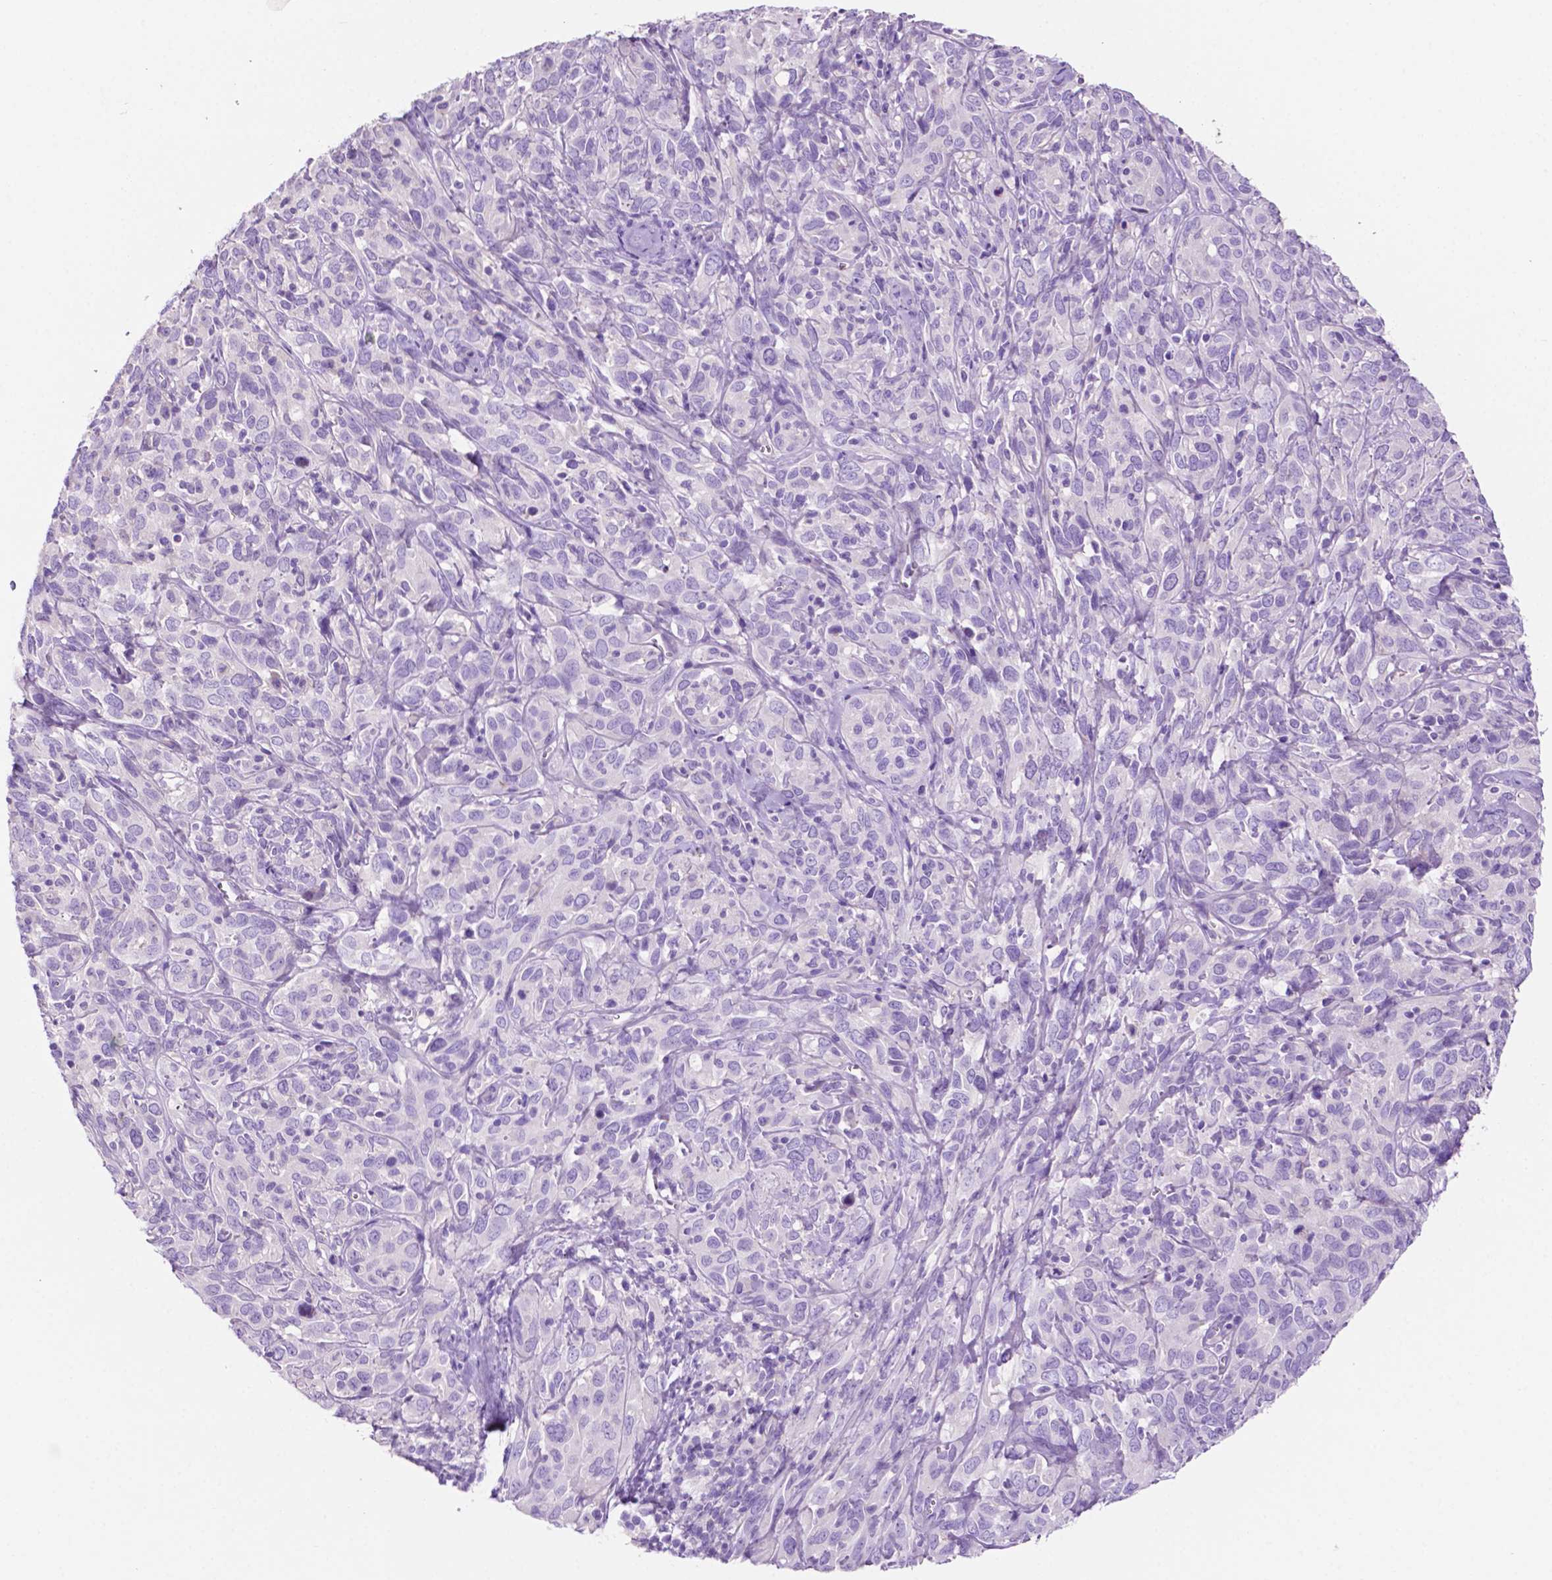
{"staining": {"intensity": "negative", "quantity": "none", "location": "none"}, "tissue": "cervical cancer", "cell_type": "Tumor cells", "image_type": "cancer", "snomed": [{"axis": "morphology", "description": "Normal tissue, NOS"}, {"axis": "morphology", "description": "Squamous cell carcinoma, NOS"}, {"axis": "topography", "description": "Cervix"}], "caption": "Immunohistochemistry (IHC) histopathology image of cervical cancer stained for a protein (brown), which reveals no expression in tumor cells.", "gene": "IGFN1", "patient": {"sex": "female", "age": 51}}